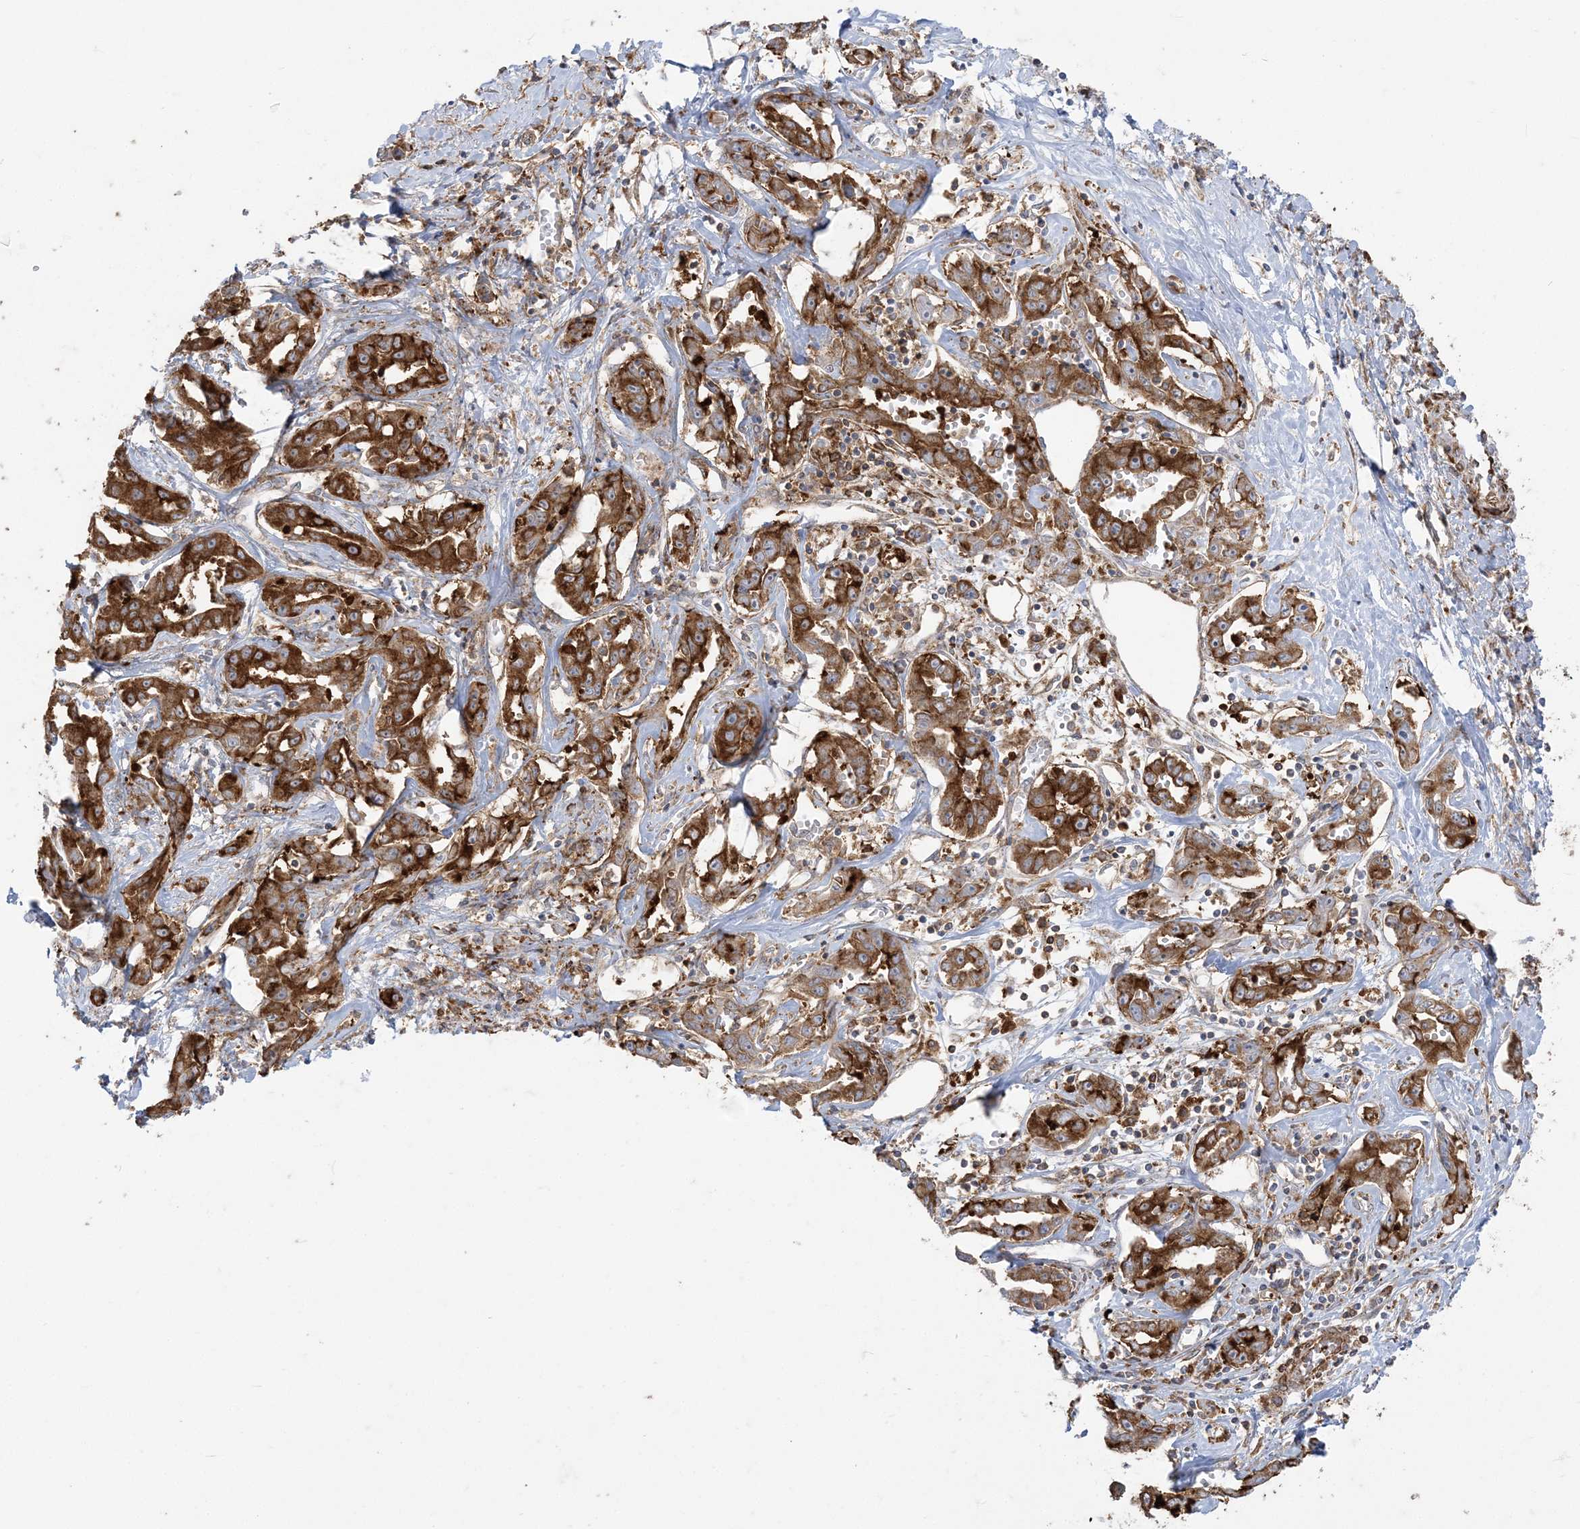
{"staining": {"intensity": "strong", "quantity": ">75%", "location": "cytoplasmic/membranous"}, "tissue": "liver cancer", "cell_type": "Tumor cells", "image_type": "cancer", "snomed": [{"axis": "morphology", "description": "Cholangiocarcinoma"}, {"axis": "topography", "description": "Liver"}], "caption": "A brown stain highlights strong cytoplasmic/membranous positivity of a protein in human liver cancer tumor cells. (DAB (3,3'-diaminobenzidine) = brown stain, brightfield microscopy at high magnification).", "gene": "DERL3", "patient": {"sex": "male", "age": 59}}